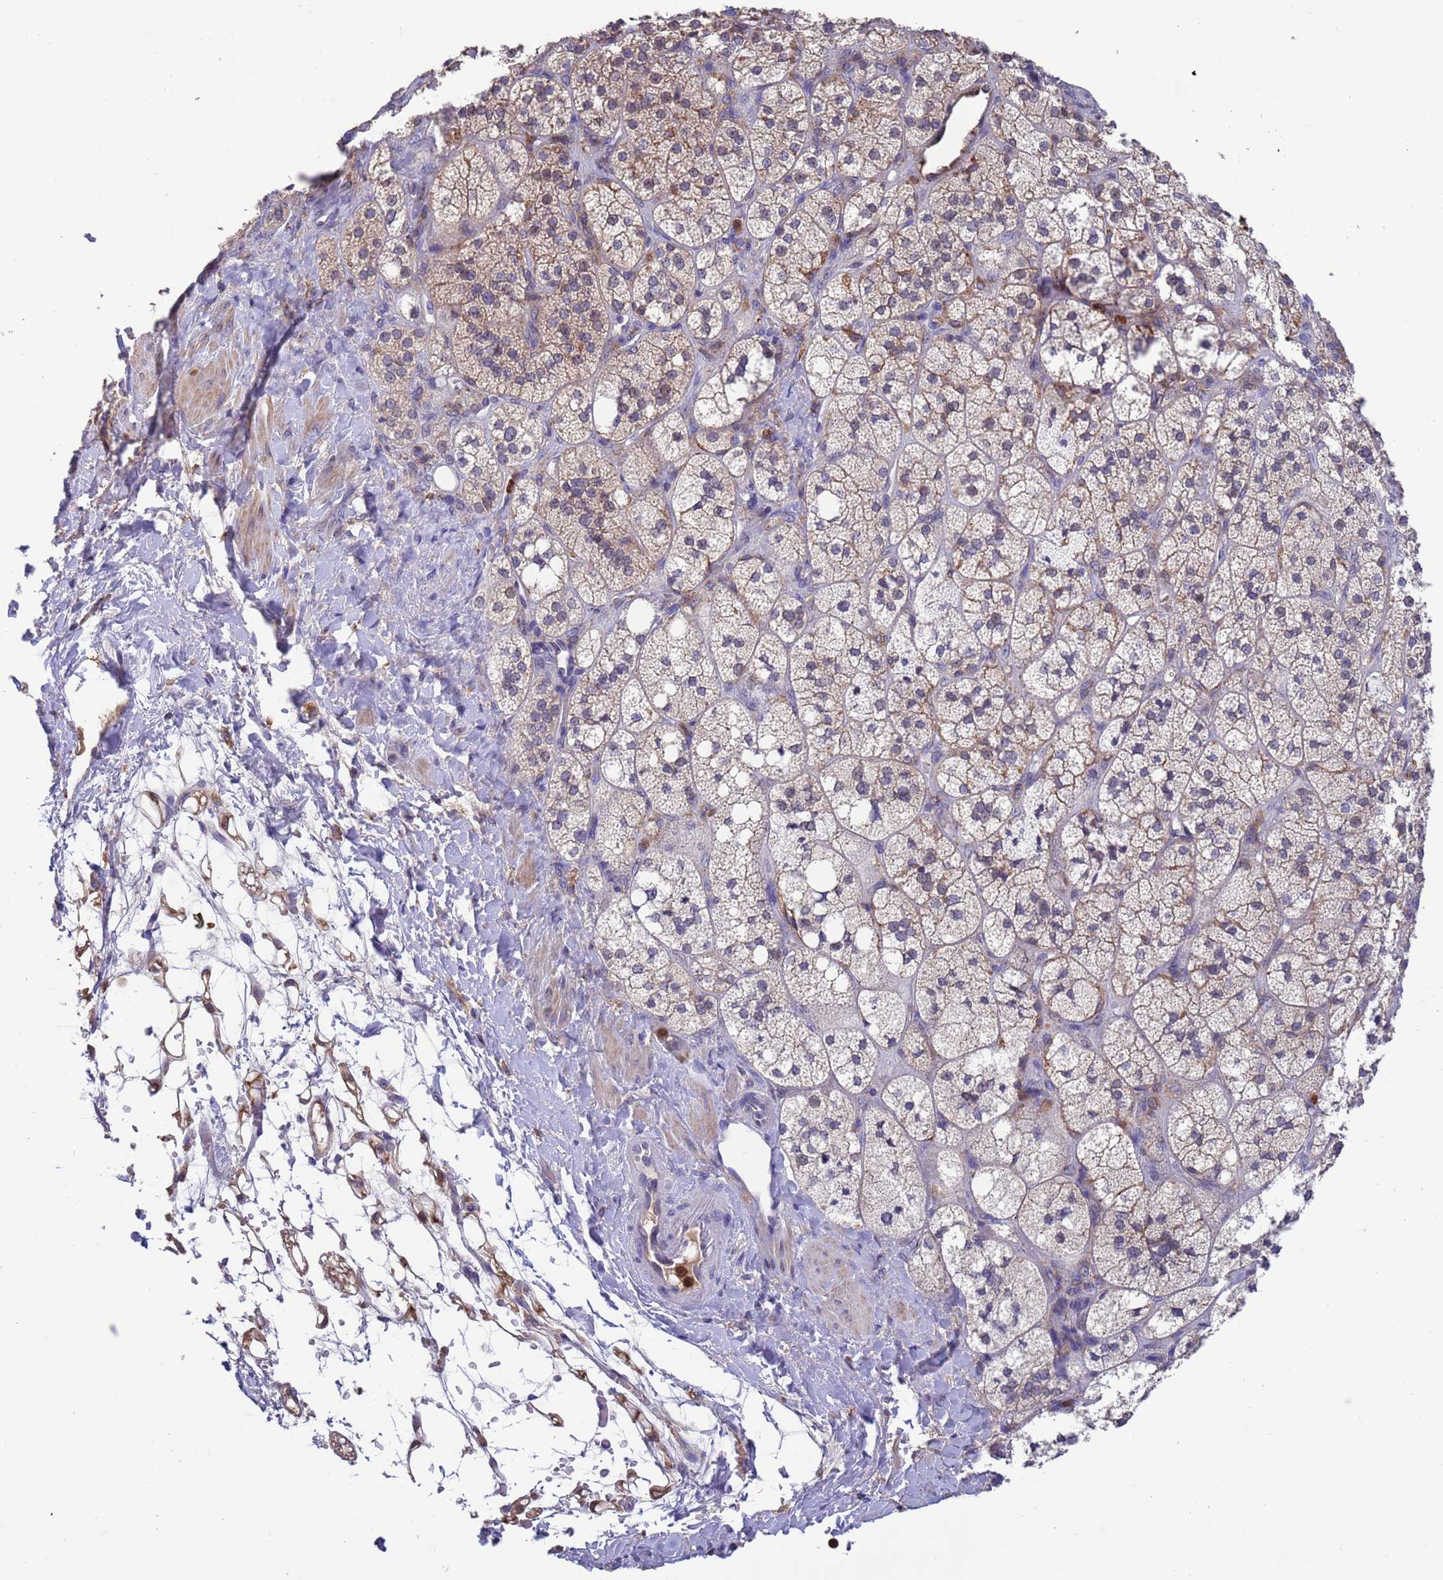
{"staining": {"intensity": "weak", "quantity": "<25%", "location": "cytoplasmic/membranous"}, "tissue": "adrenal gland", "cell_type": "Glandular cells", "image_type": "normal", "snomed": [{"axis": "morphology", "description": "Normal tissue, NOS"}, {"axis": "topography", "description": "Adrenal gland"}], "caption": "This is an immunohistochemistry histopathology image of normal human adrenal gland. There is no expression in glandular cells.", "gene": "AMPD3", "patient": {"sex": "male", "age": 61}}